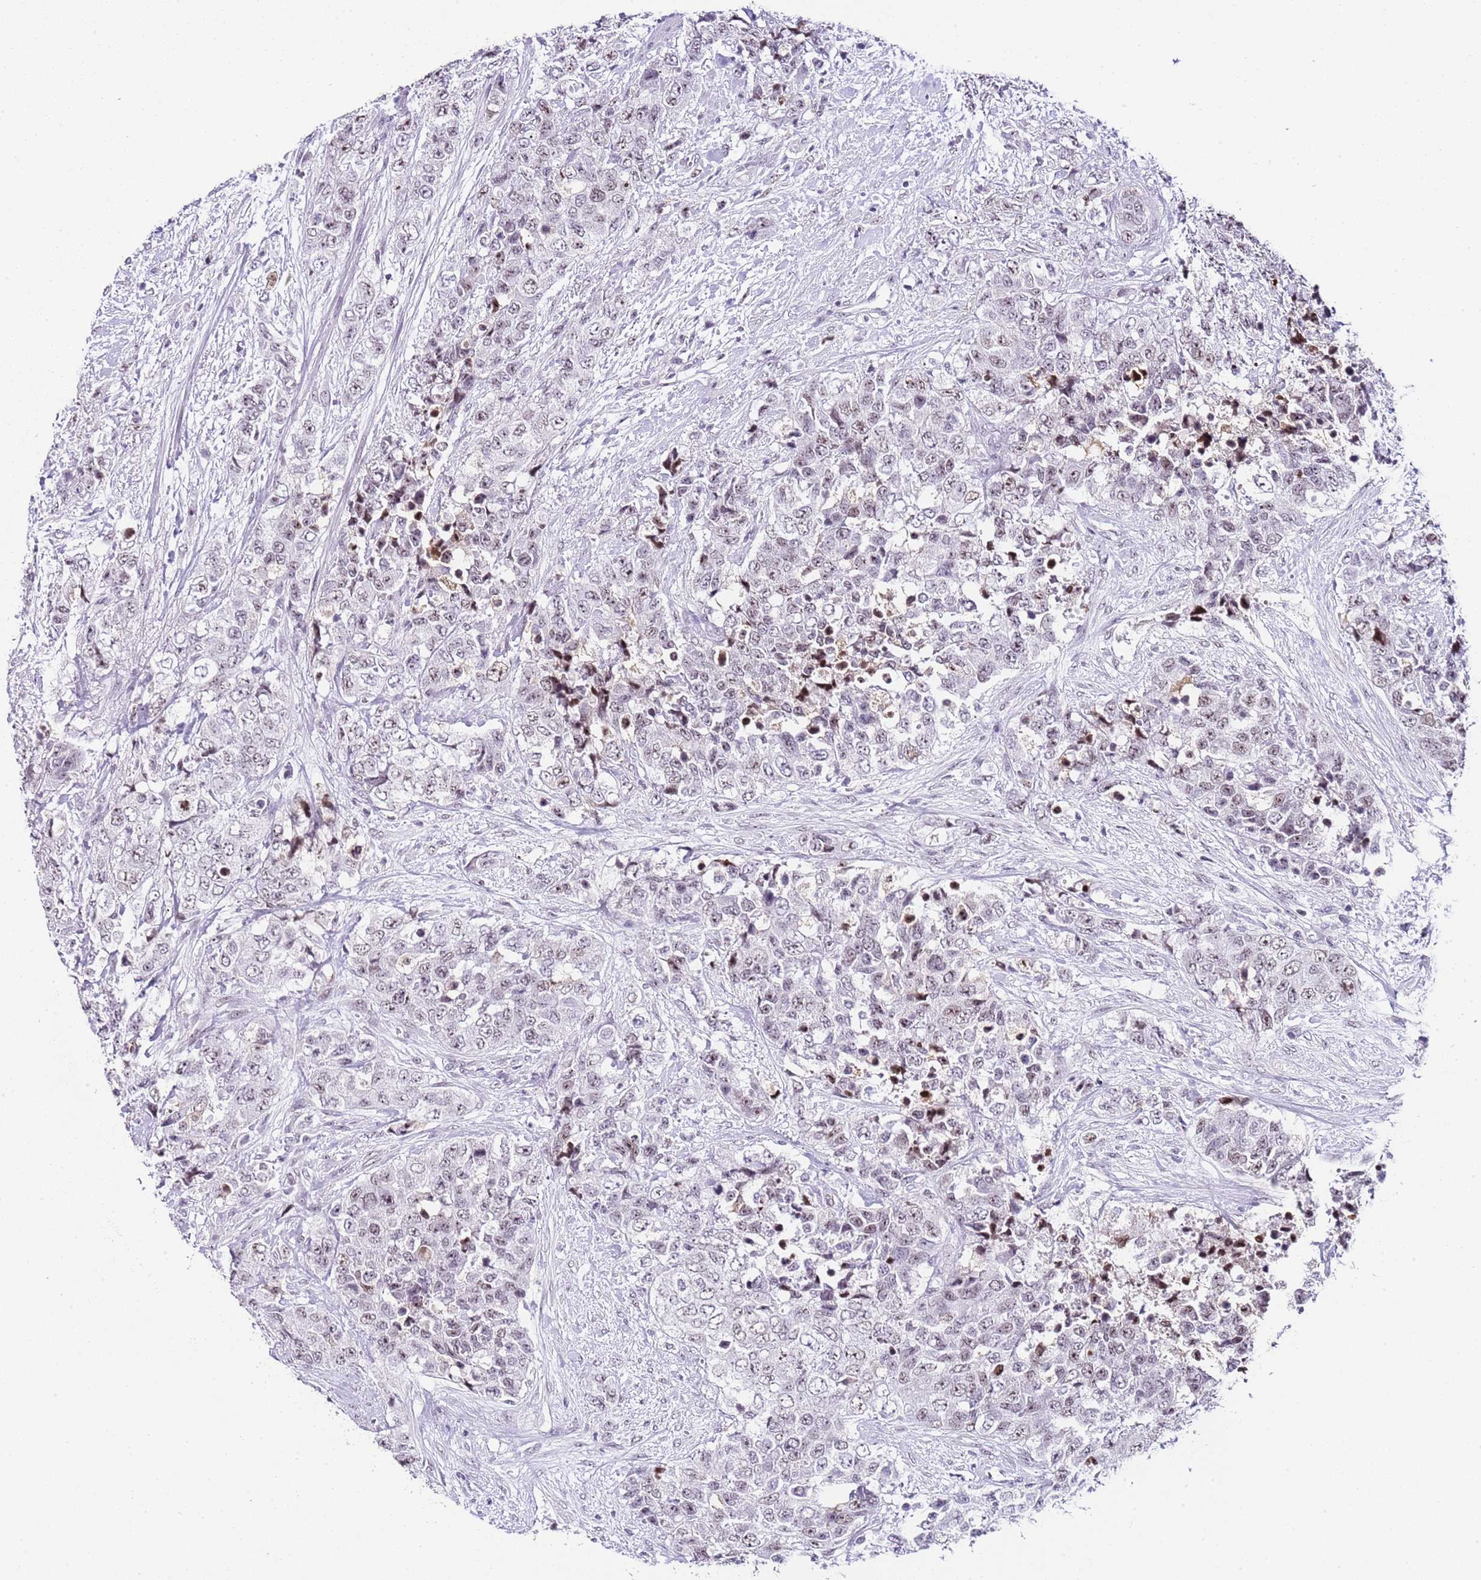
{"staining": {"intensity": "weak", "quantity": "<25%", "location": "nuclear"}, "tissue": "urothelial cancer", "cell_type": "Tumor cells", "image_type": "cancer", "snomed": [{"axis": "morphology", "description": "Urothelial carcinoma, High grade"}, {"axis": "topography", "description": "Urinary bladder"}], "caption": "A histopathology image of high-grade urothelial carcinoma stained for a protein shows no brown staining in tumor cells.", "gene": "NOP56", "patient": {"sex": "female", "age": 78}}